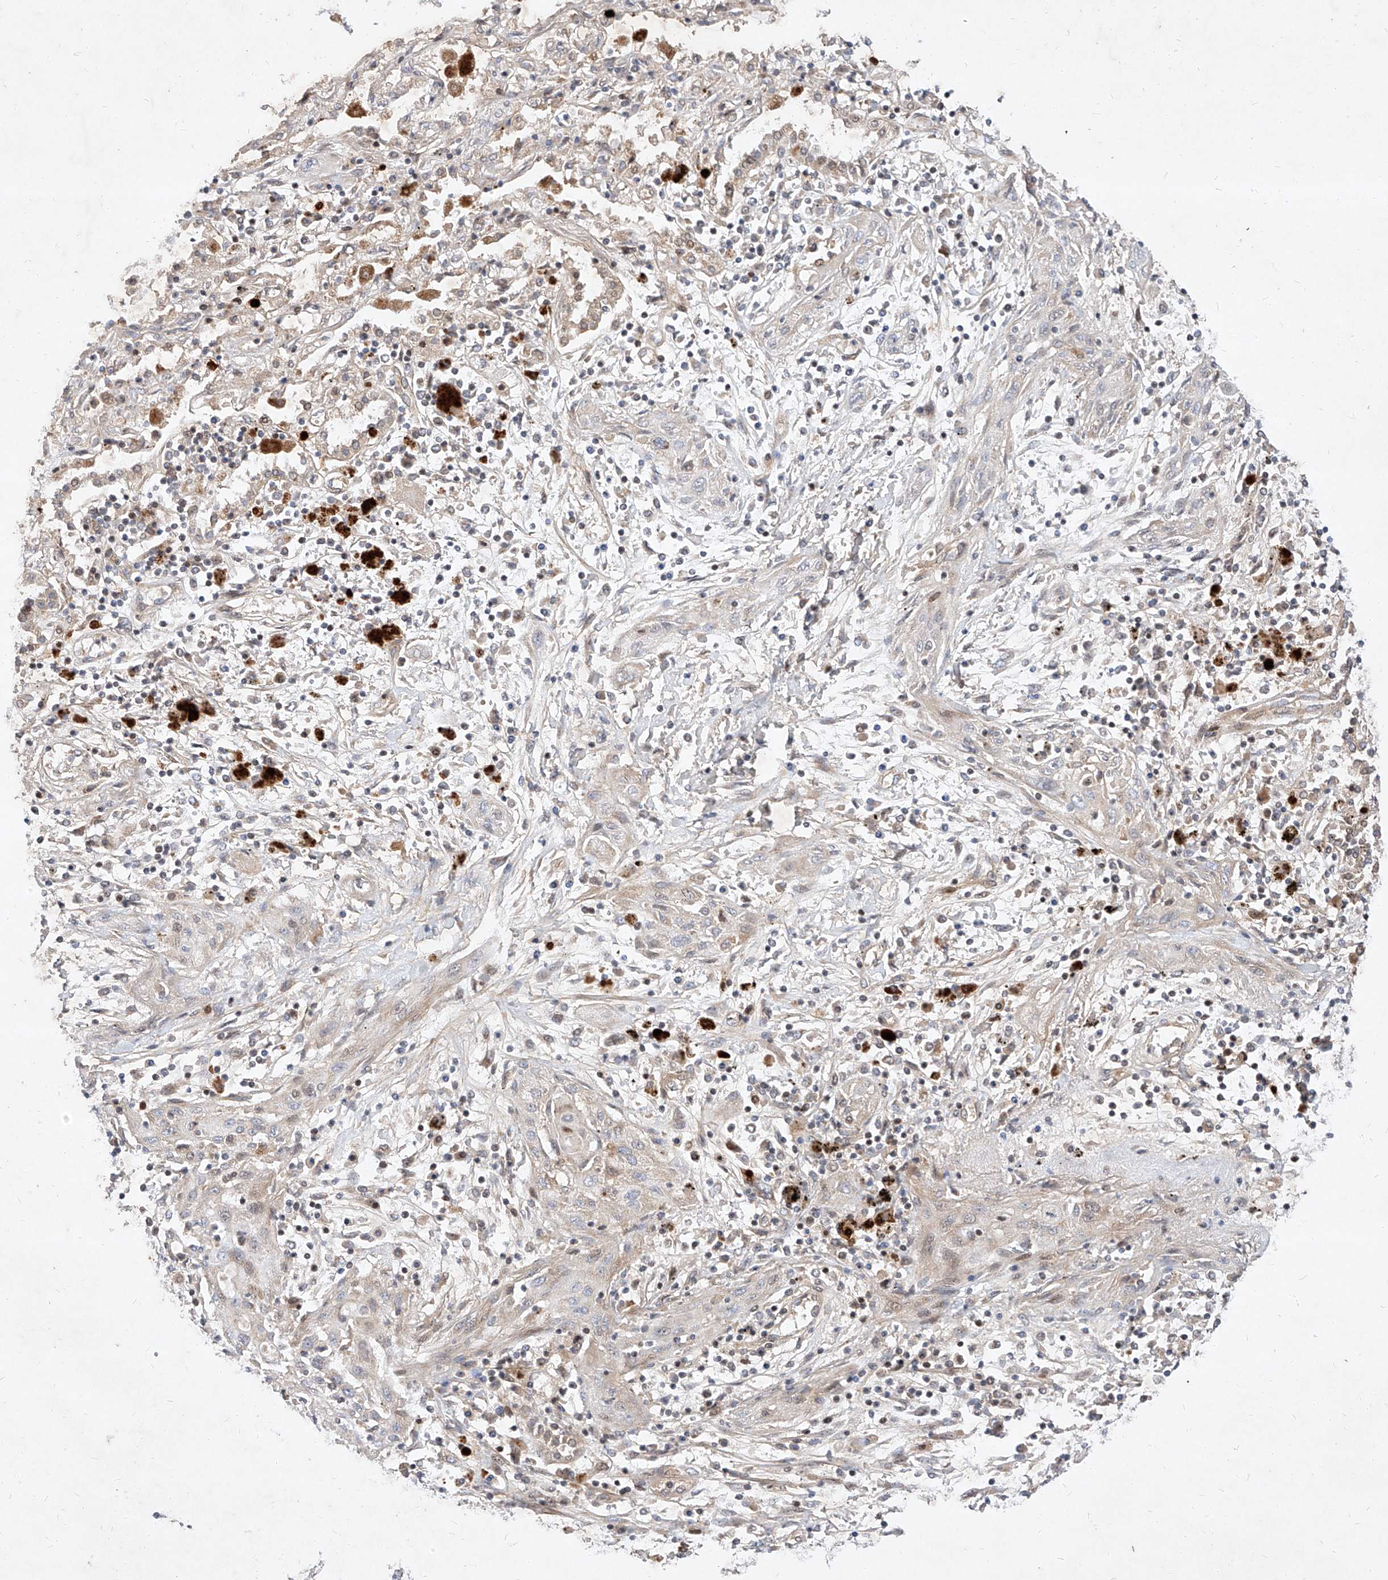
{"staining": {"intensity": "weak", "quantity": "<25%", "location": "cytoplasmic/membranous"}, "tissue": "lung cancer", "cell_type": "Tumor cells", "image_type": "cancer", "snomed": [{"axis": "morphology", "description": "Squamous cell carcinoma, NOS"}, {"axis": "topography", "description": "Lung"}], "caption": "A micrograph of human squamous cell carcinoma (lung) is negative for staining in tumor cells. Brightfield microscopy of immunohistochemistry (IHC) stained with DAB (brown) and hematoxylin (blue), captured at high magnification.", "gene": "OSGEPL1", "patient": {"sex": "female", "age": 47}}